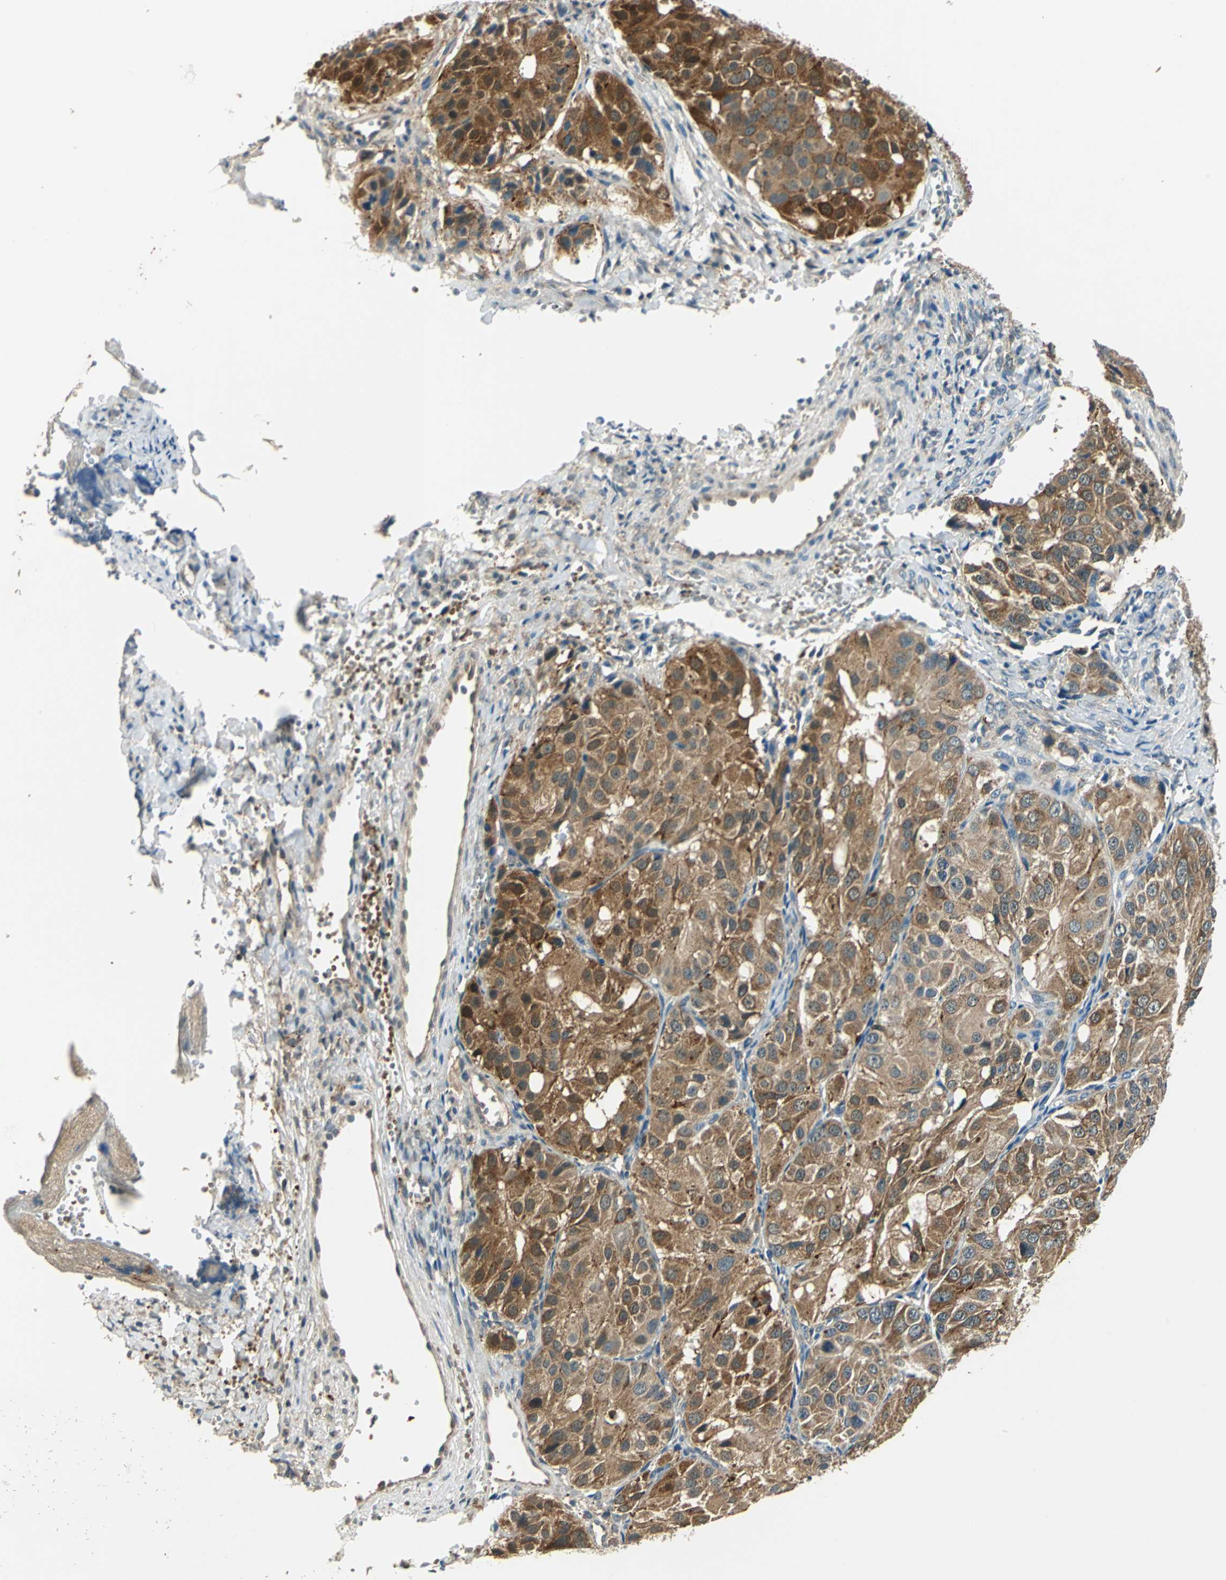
{"staining": {"intensity": "moderate", "quantity": ">75%", "location": "cytoplasmic/membranous"}, "tissue": "ovarian cancer", "cell_type": "Tumor cells", "image_type": "cancer", "snomed": [{"axis": "morphology", "description": "Carcinoma, endometroid"}, {"axis": "topography", "description": "Ovary"}], "caption": "Protein staining displays moderate cytoplasmic/membranous expression in about >75% of tumor cells in ovarian endometroid carcinoma.", "gene": "NIT1", "patient": {"sex": "female", "age": 51}}